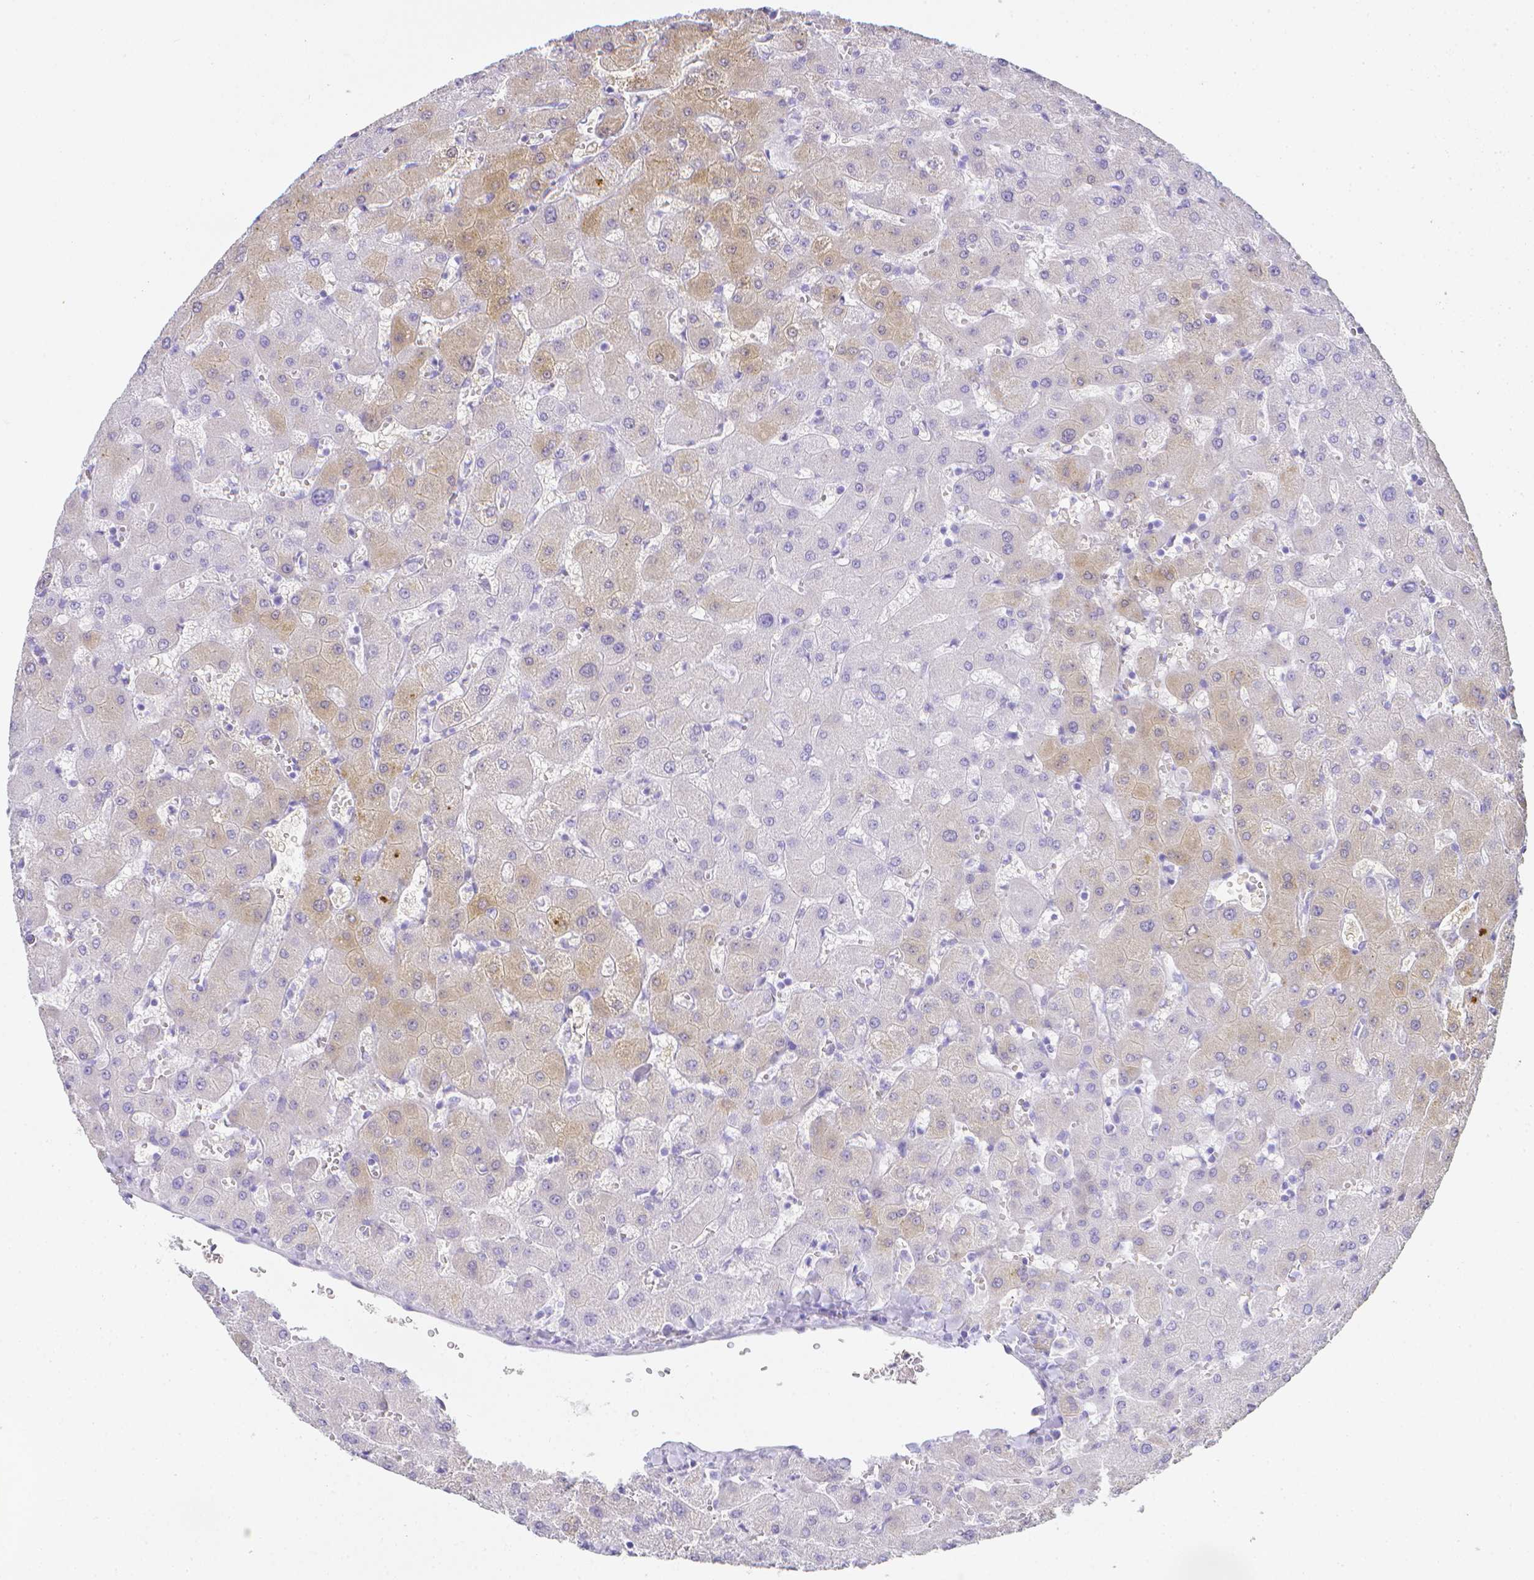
{"staining": {"intensity": "weak", "quantity": ">75%", "location": "cytoplasmic/membranous,nuclear"}, "tissue": "liver", "cell_type": "Cholangiocytes", "image_type": "normal", "snomed": [{"axis": "morphology", "description": "Normal tissue, NOS"}, {"axis": "topography", "description": "Liver"}], "caption": "IHC of normal human liver reveals low levels of weak cytoplasmic/membranous,nuclear expression in about >75% of cholangiocytes. Using DAB (brown) and hematoxylin (blue) stains, captured at high magnification using brightfield microscopy.", "gene": "LGALS4", "patient": {"sex": "female", "age": 63}}